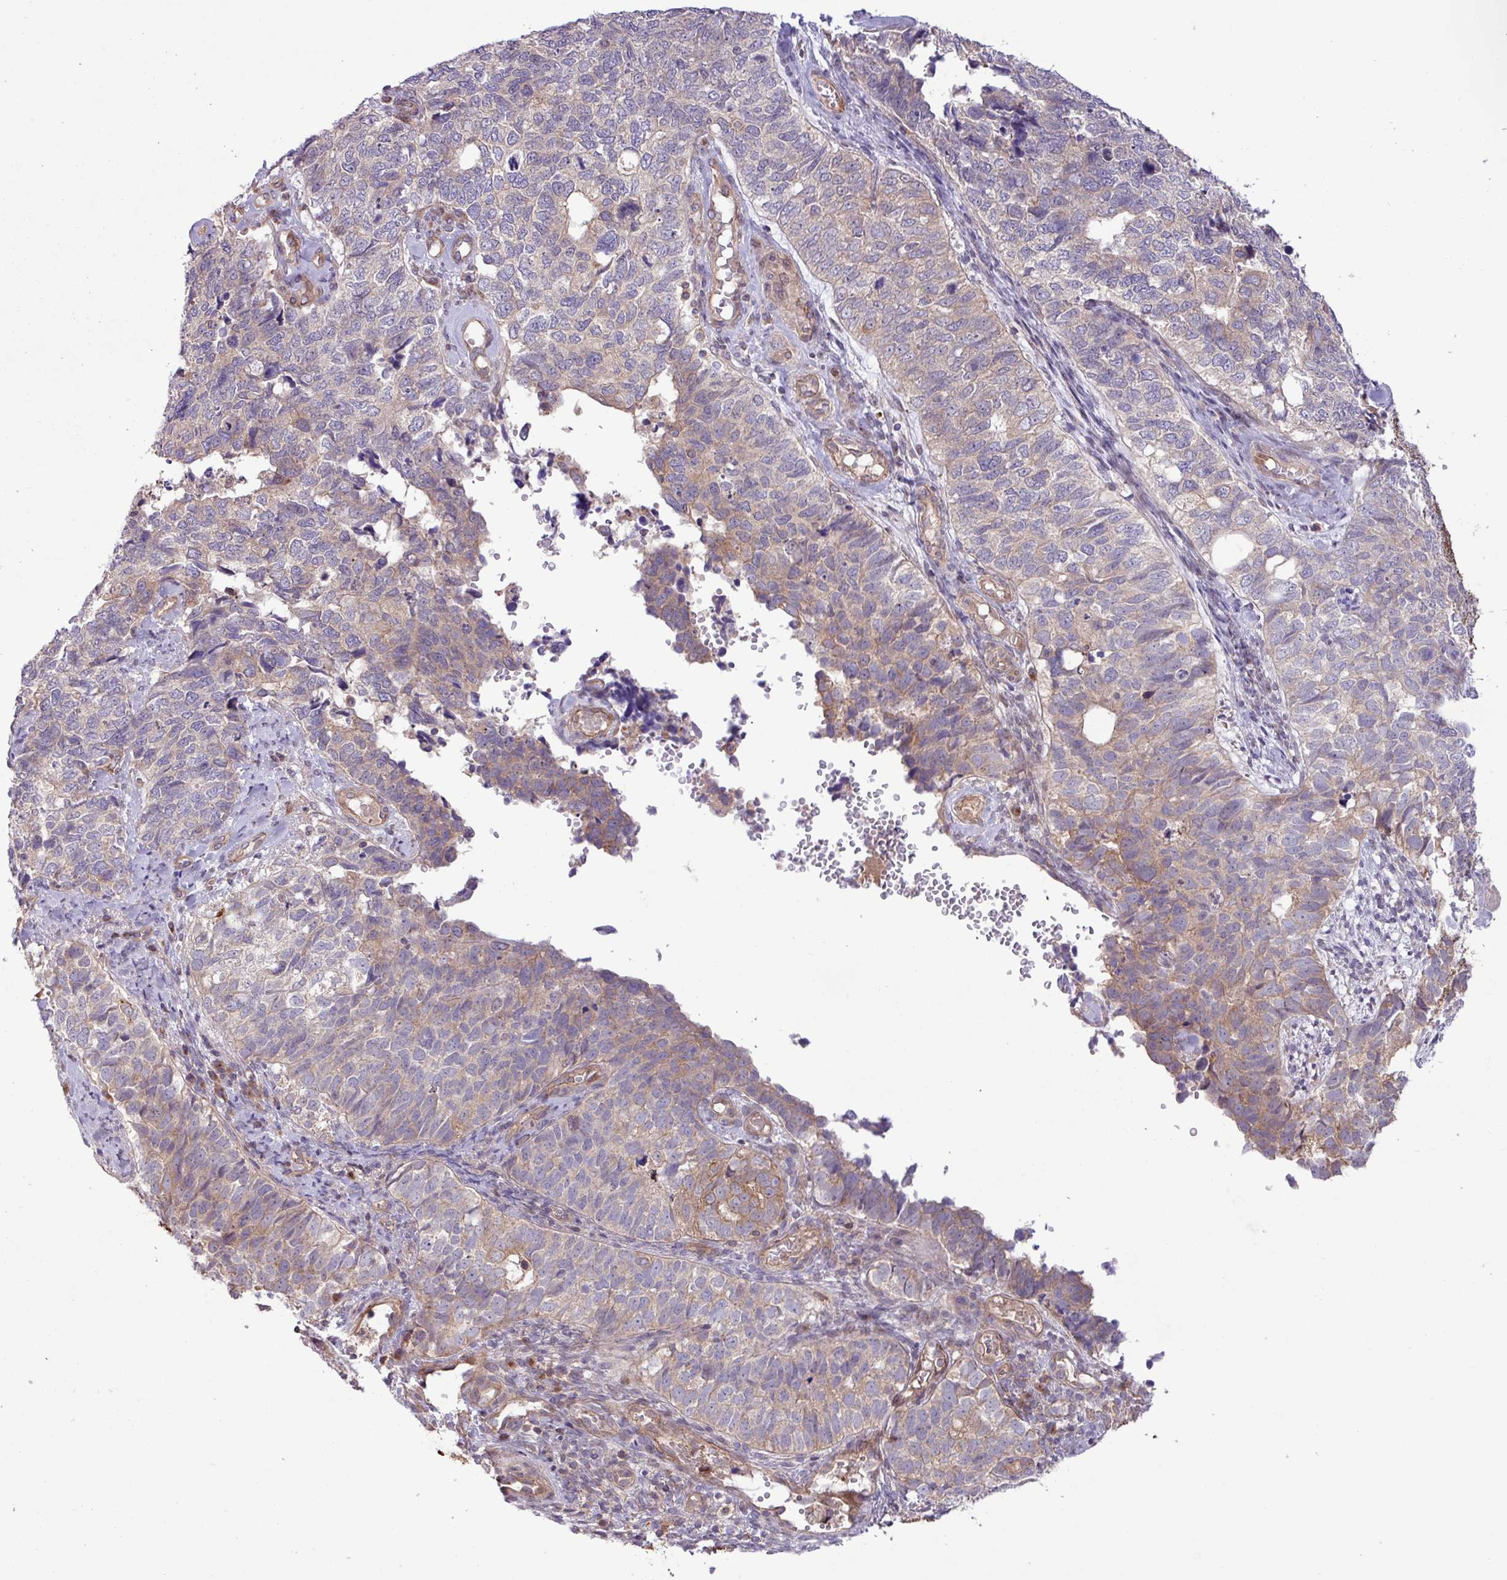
{"staining": {"intensity": "weak", "quantity": "<25%", "location": "cytoplasmic/membranous"}, "tissue": "cervical cancer", "cell_type": "Tumor cells", "image_type": "cancer", "snomed": [{"axis": "morphology", "description": "Squamous cell carcinoma, NOS"}, {"axis": "topography", "description": "Cervix"}], "caption": "There is no significant expression in tumor cells of squamous cell carcinoma (cervical).", "gene": "CNTRL", "patient": {"sex": "female", "age": 63}}